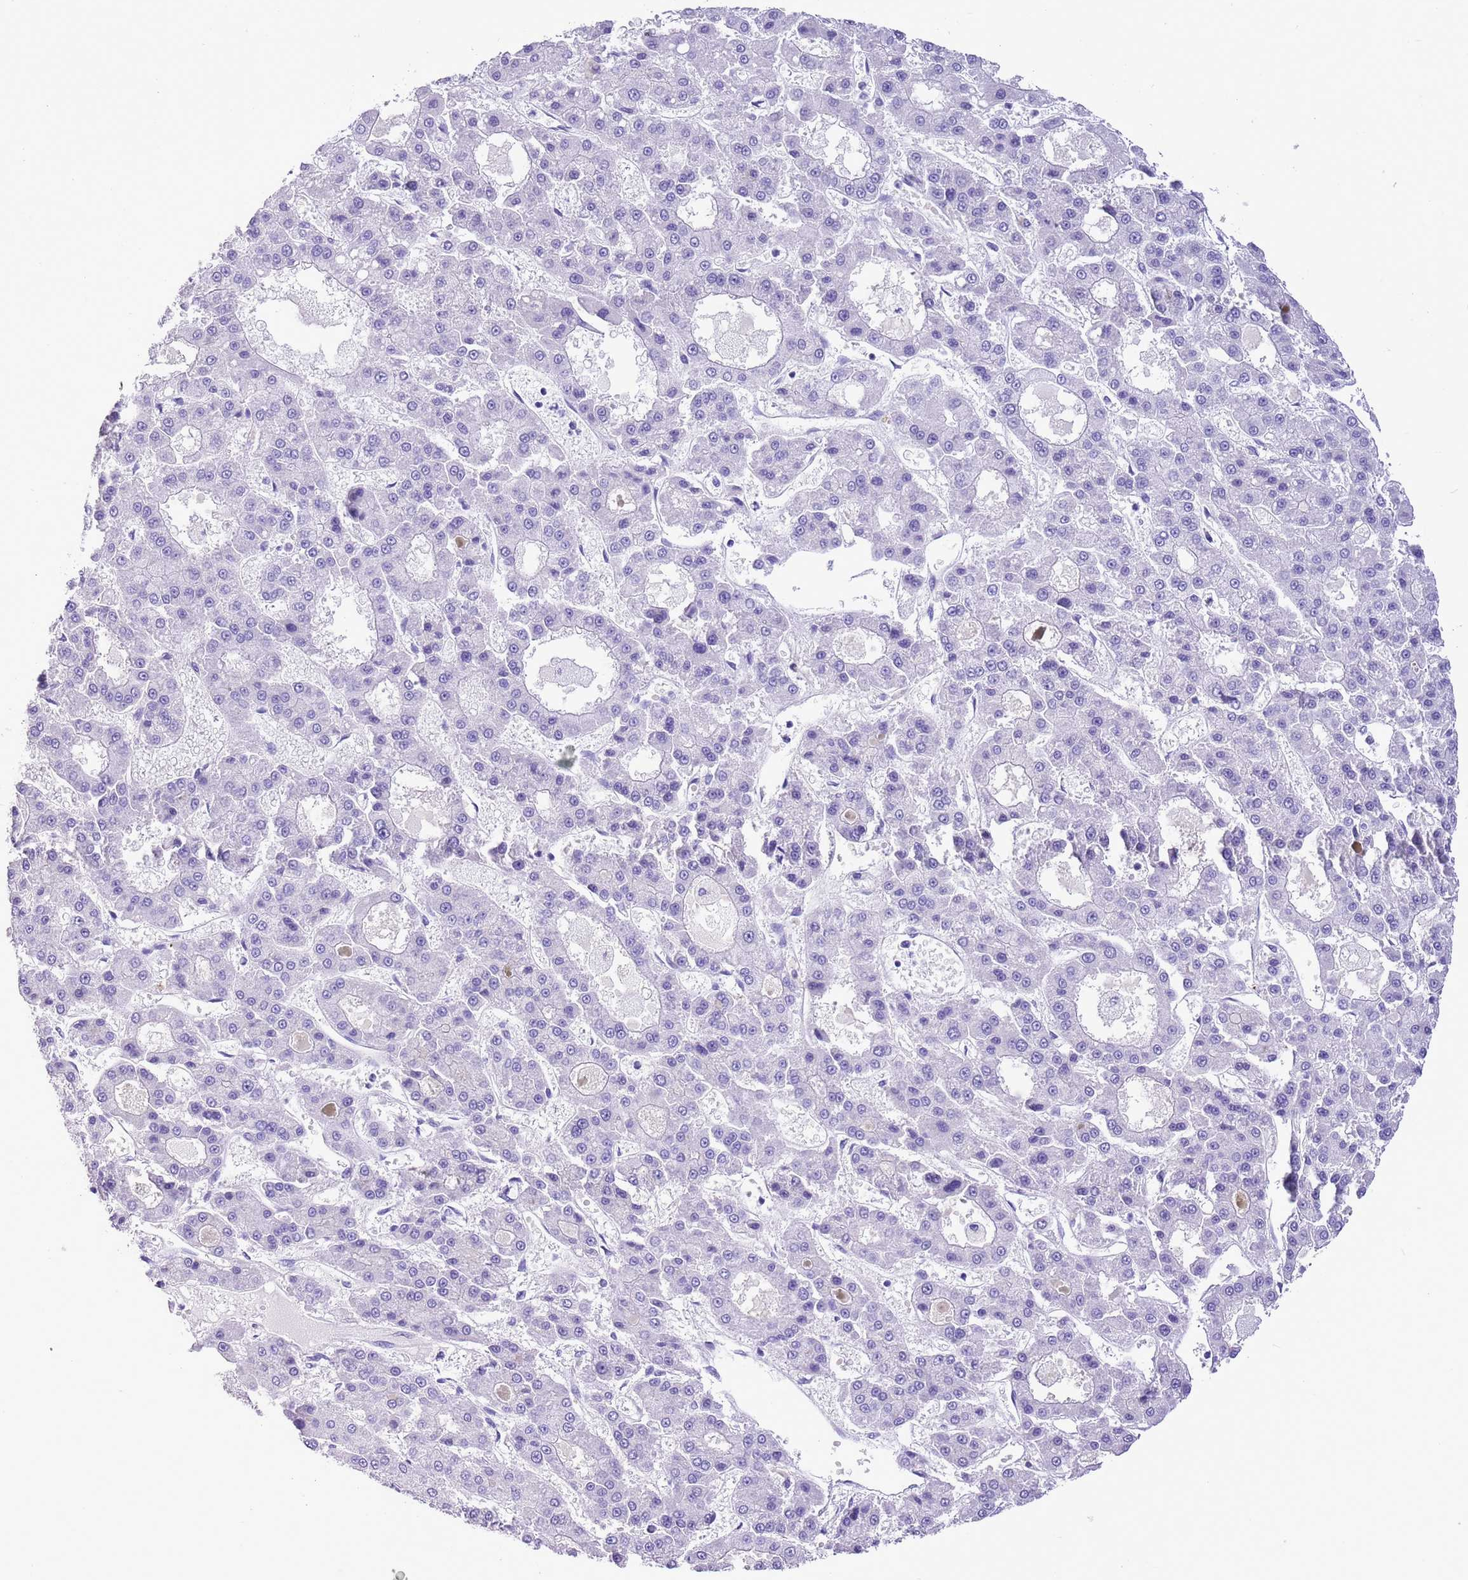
{"staining": {"intensity": "negative", "quantity": "none", "location": "none"}, "tissue": "liver cancer", "cell_type": "Tumor cells", "image_type": "cancer", "snomed": [{"axis": "morphology", "description": "Carcinoma, Hepatocellular, NOS"}, {"axis": "topography", "description": "Liver"}], "caption": "Immunohistochemistry (IHC) micrograph of neoplastic tissue: hepatocellular carcinoma (liver) stained with DAB (3,3'-diaminobenzidine) reveals no significant protein expression in tumor cells.", "gene": "TBC1D10B", "patient": {"sex": "male", "age": 70}}